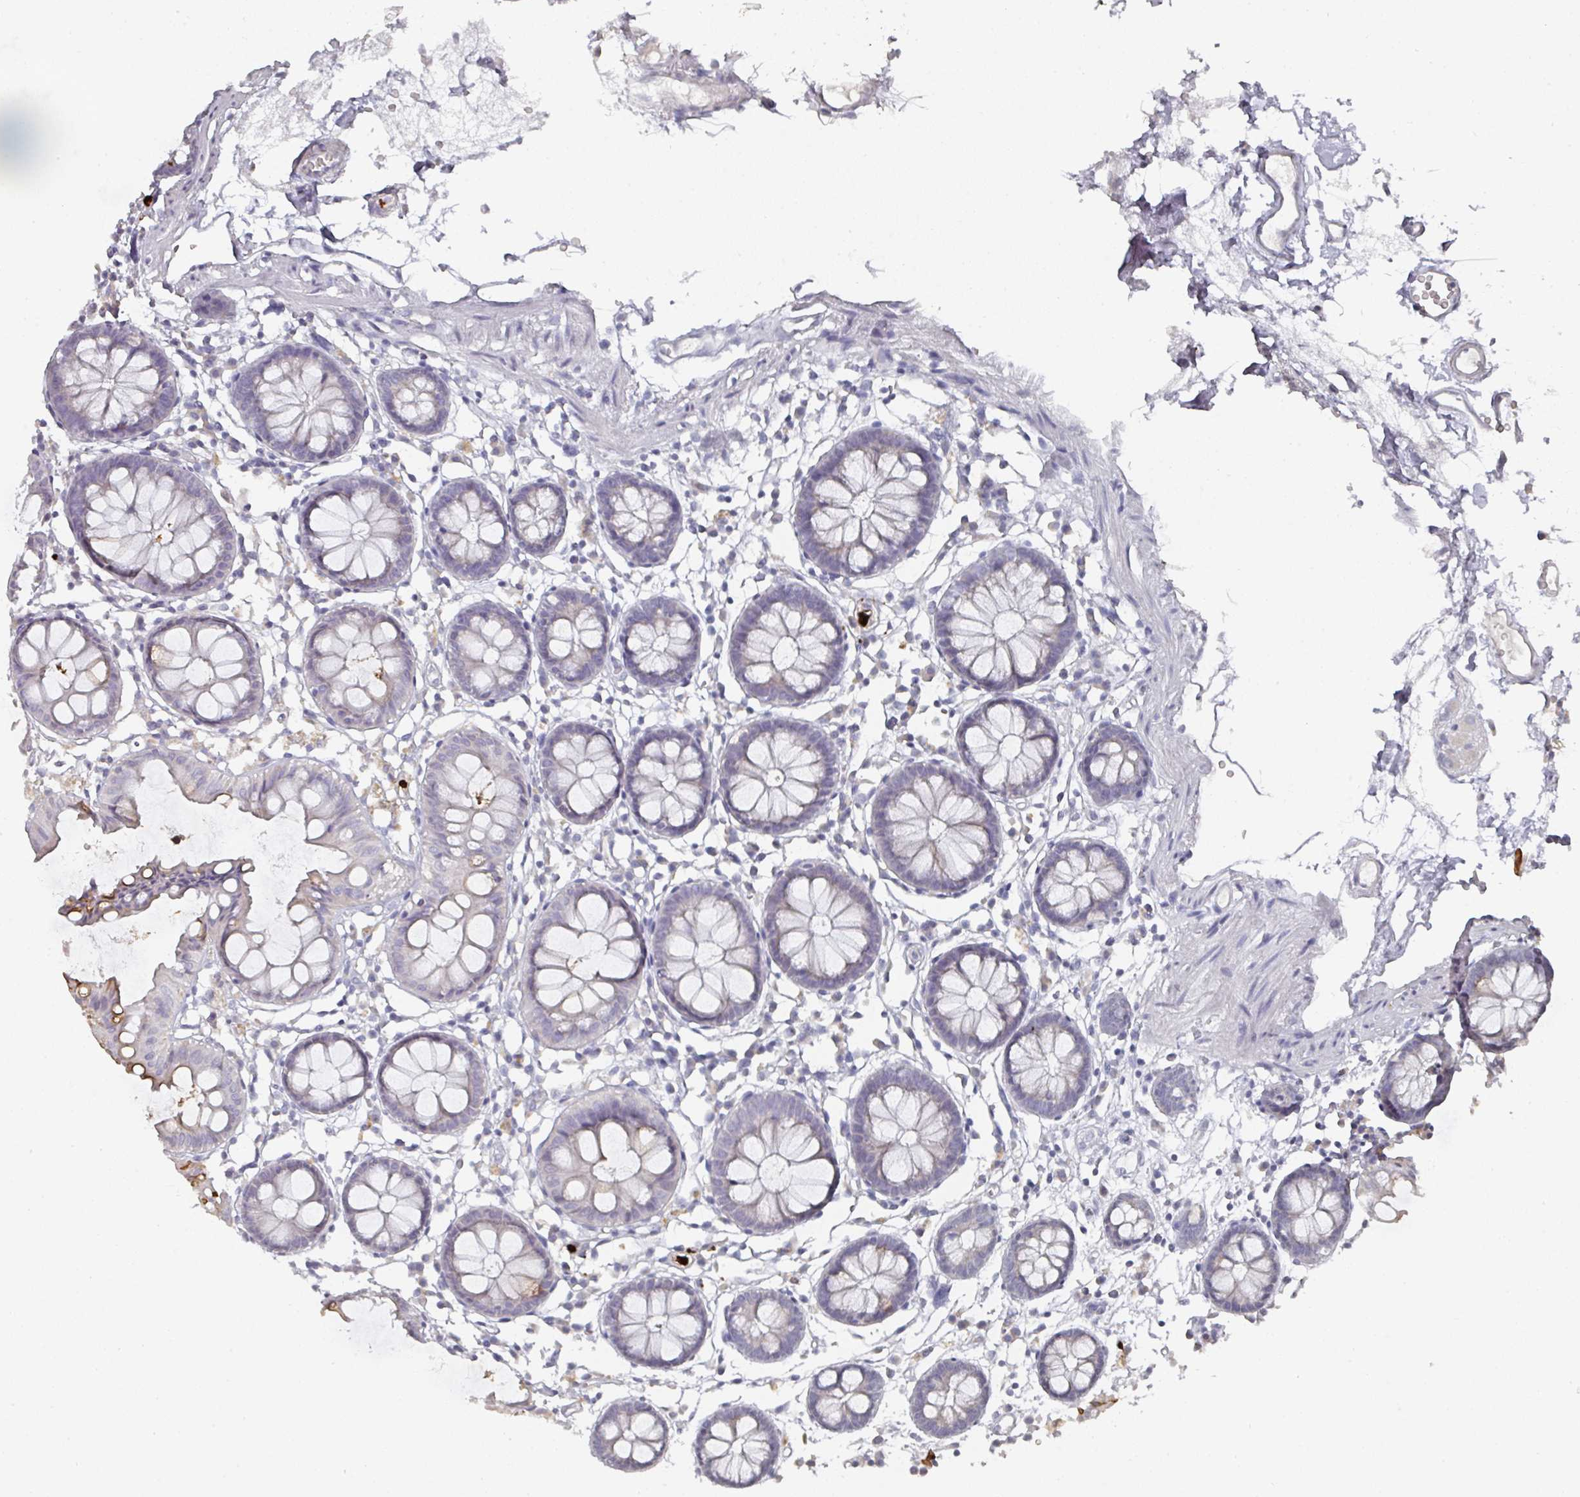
{"staining": {"intensity": "negative", "quantity": "none", "location": "none"}, "tissue": "colon", "cell_type": "Endothelial cells", "image_type": "normal", "snomed": [{"axis": "morphology", "description": "Normal tissue, NOS"}, {"axis": "topography", "description": "Colon"}], "caption": "Immunohistochemistry micrograph of benign colon: colon stained with DAB (3,3'-diaminobenzidine) reveals no significant protein expression in endothelial cells.", "gene": "CAMP", "patient": {"sex": "female", "age": 84}}